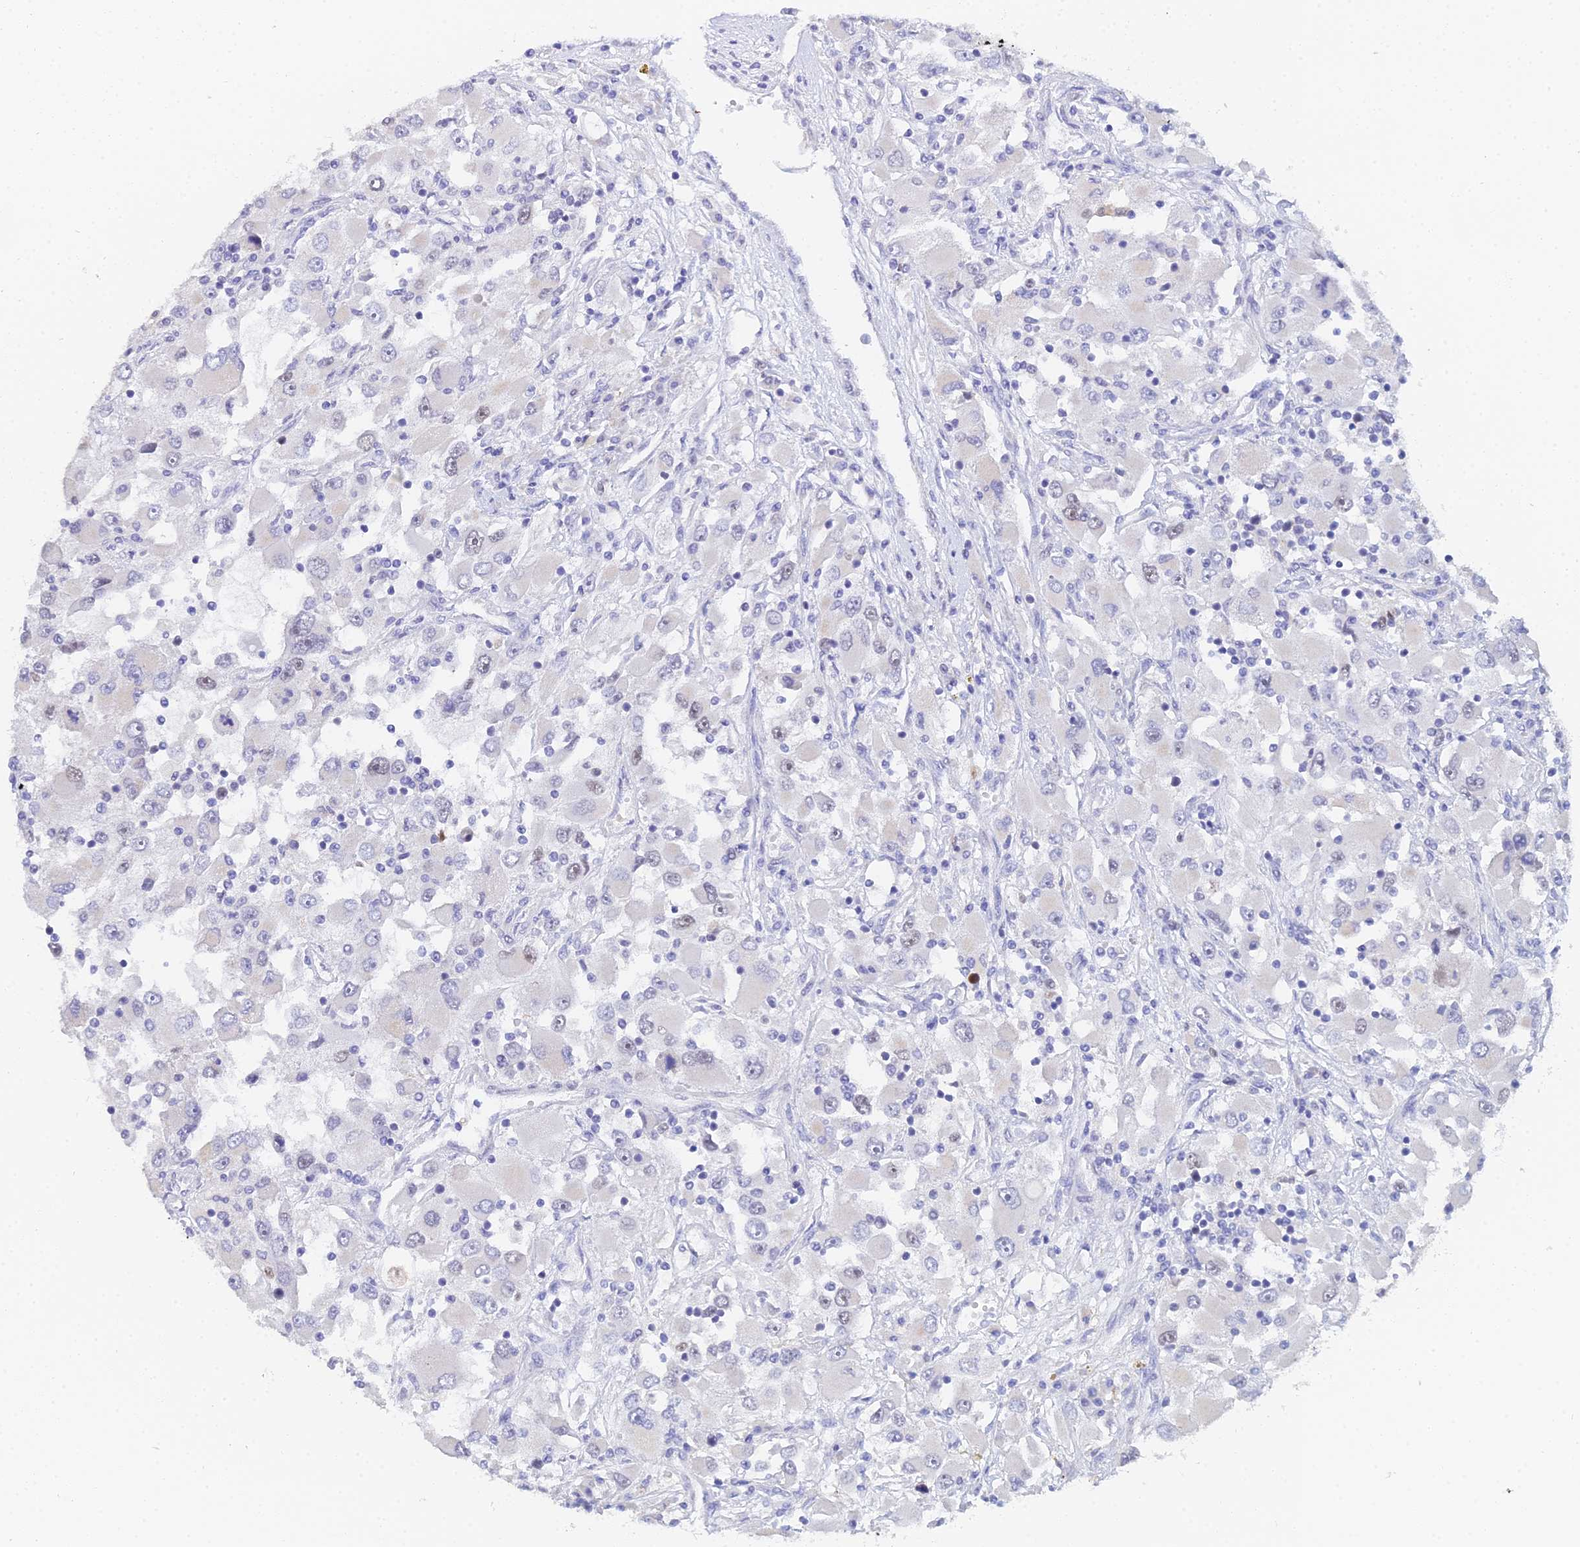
{"staining": {"intensity": "negative", "quantity": "none", "location": "none"}, "tissue": "renal cancer", "cell_type": "Tumor cells", "image_type": "cancer", "snomed": [{"axis": "morphology", "description": "Adenocarcinoma, NOS"}, {"axis": "topography", "description": "Kidney"}], "caption": "DAB immunohistochemical staining of human renal cancer reveals no significant expression in tumor cells.", "gene": "MCM2", "patient": {"sex": "female", "age": 52}}